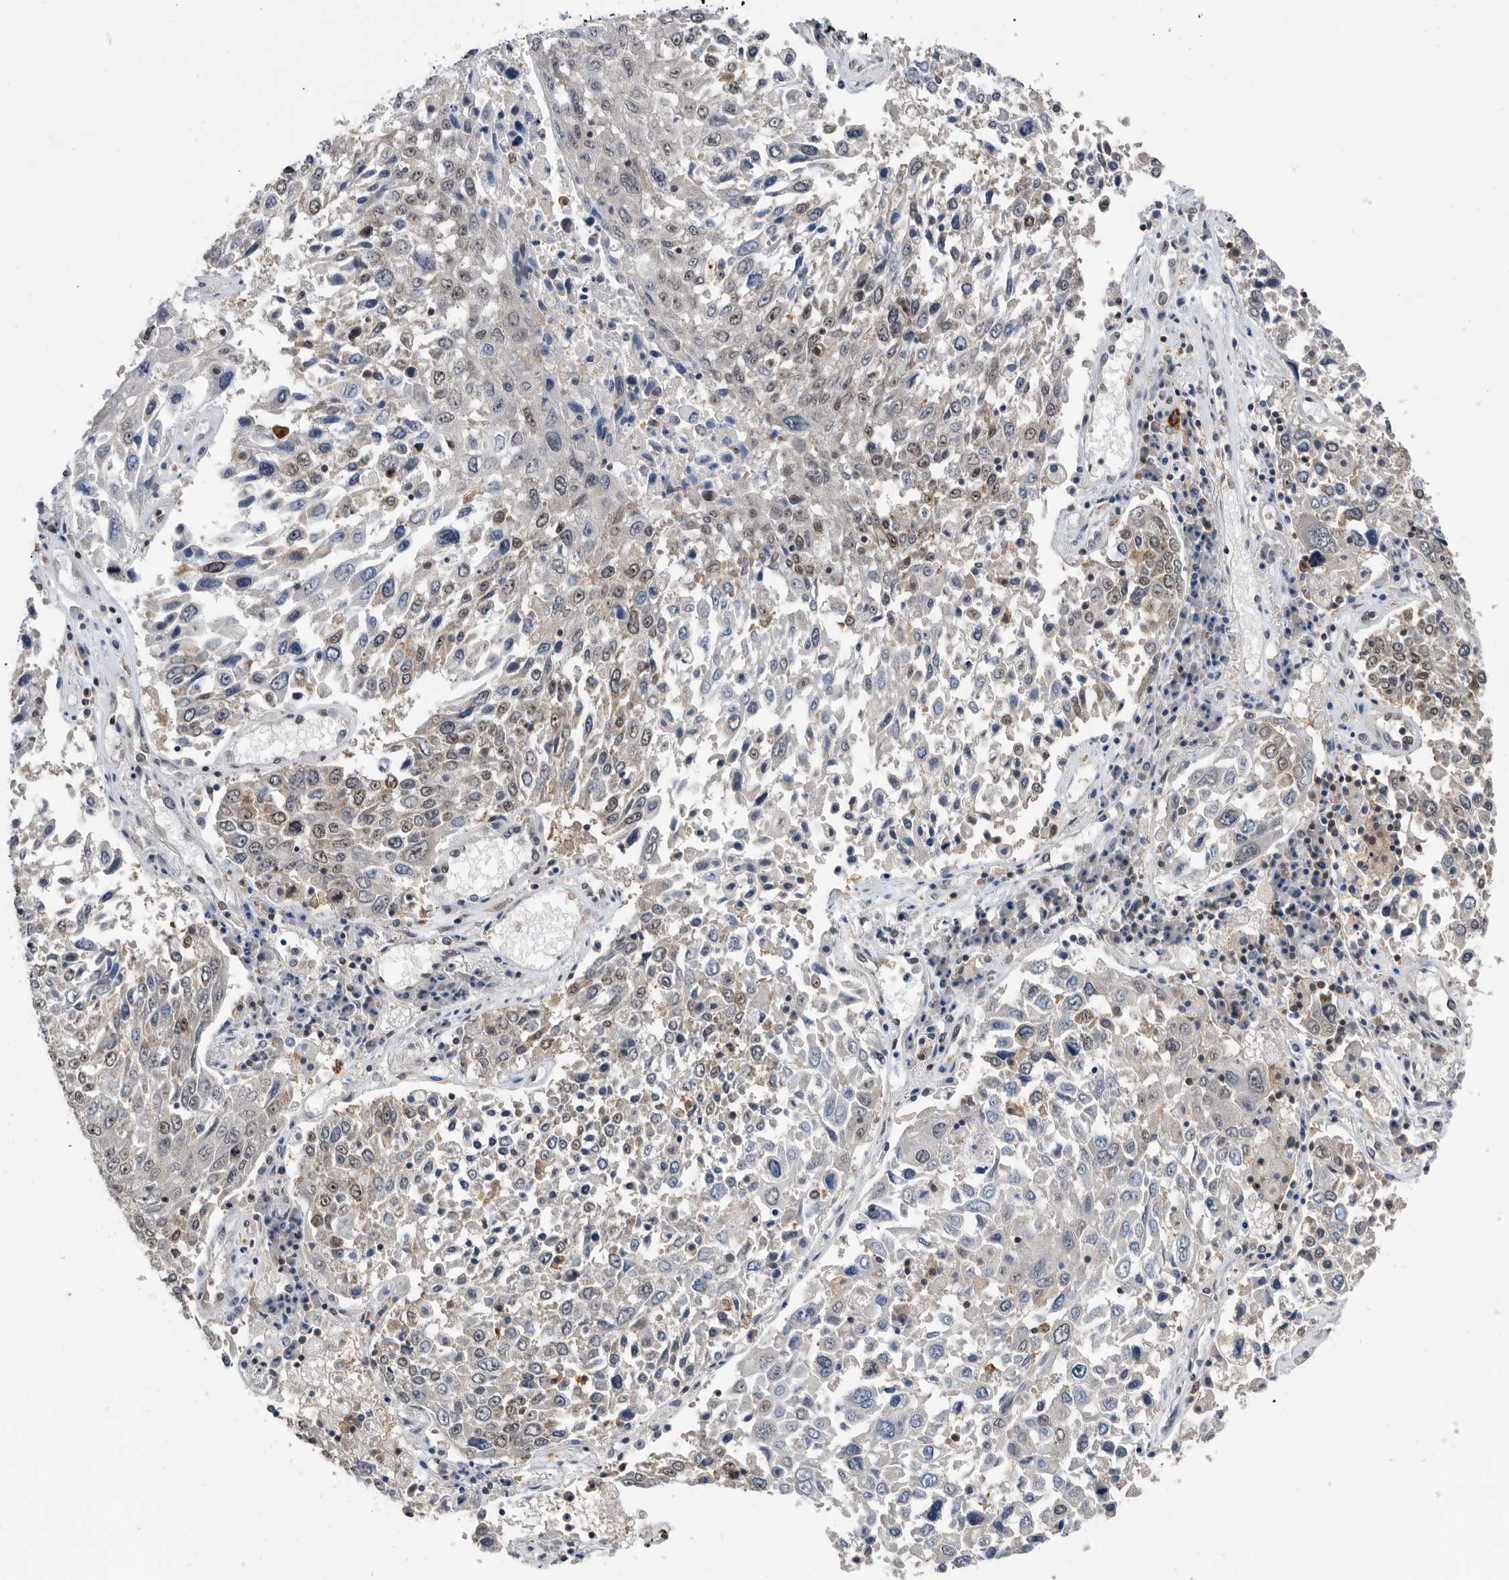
{"staining": {"intensity": "weak", "quantity": "<25%", "location": "nuclear"}, "tissue": "lung cancer", "cell_type": "Tumor cells", "image_type": "cancer", "snomed": [{"axis": "morphology", "description": "Squamous cell carcinoma, NOS"}, {"axis": "topography", "description": "Lung"}], "caption": "Tumor cells show no significant protein expression in lung cancer.", "gene": "ZNF260", "patient": {"sex": "male", "age": 65}}